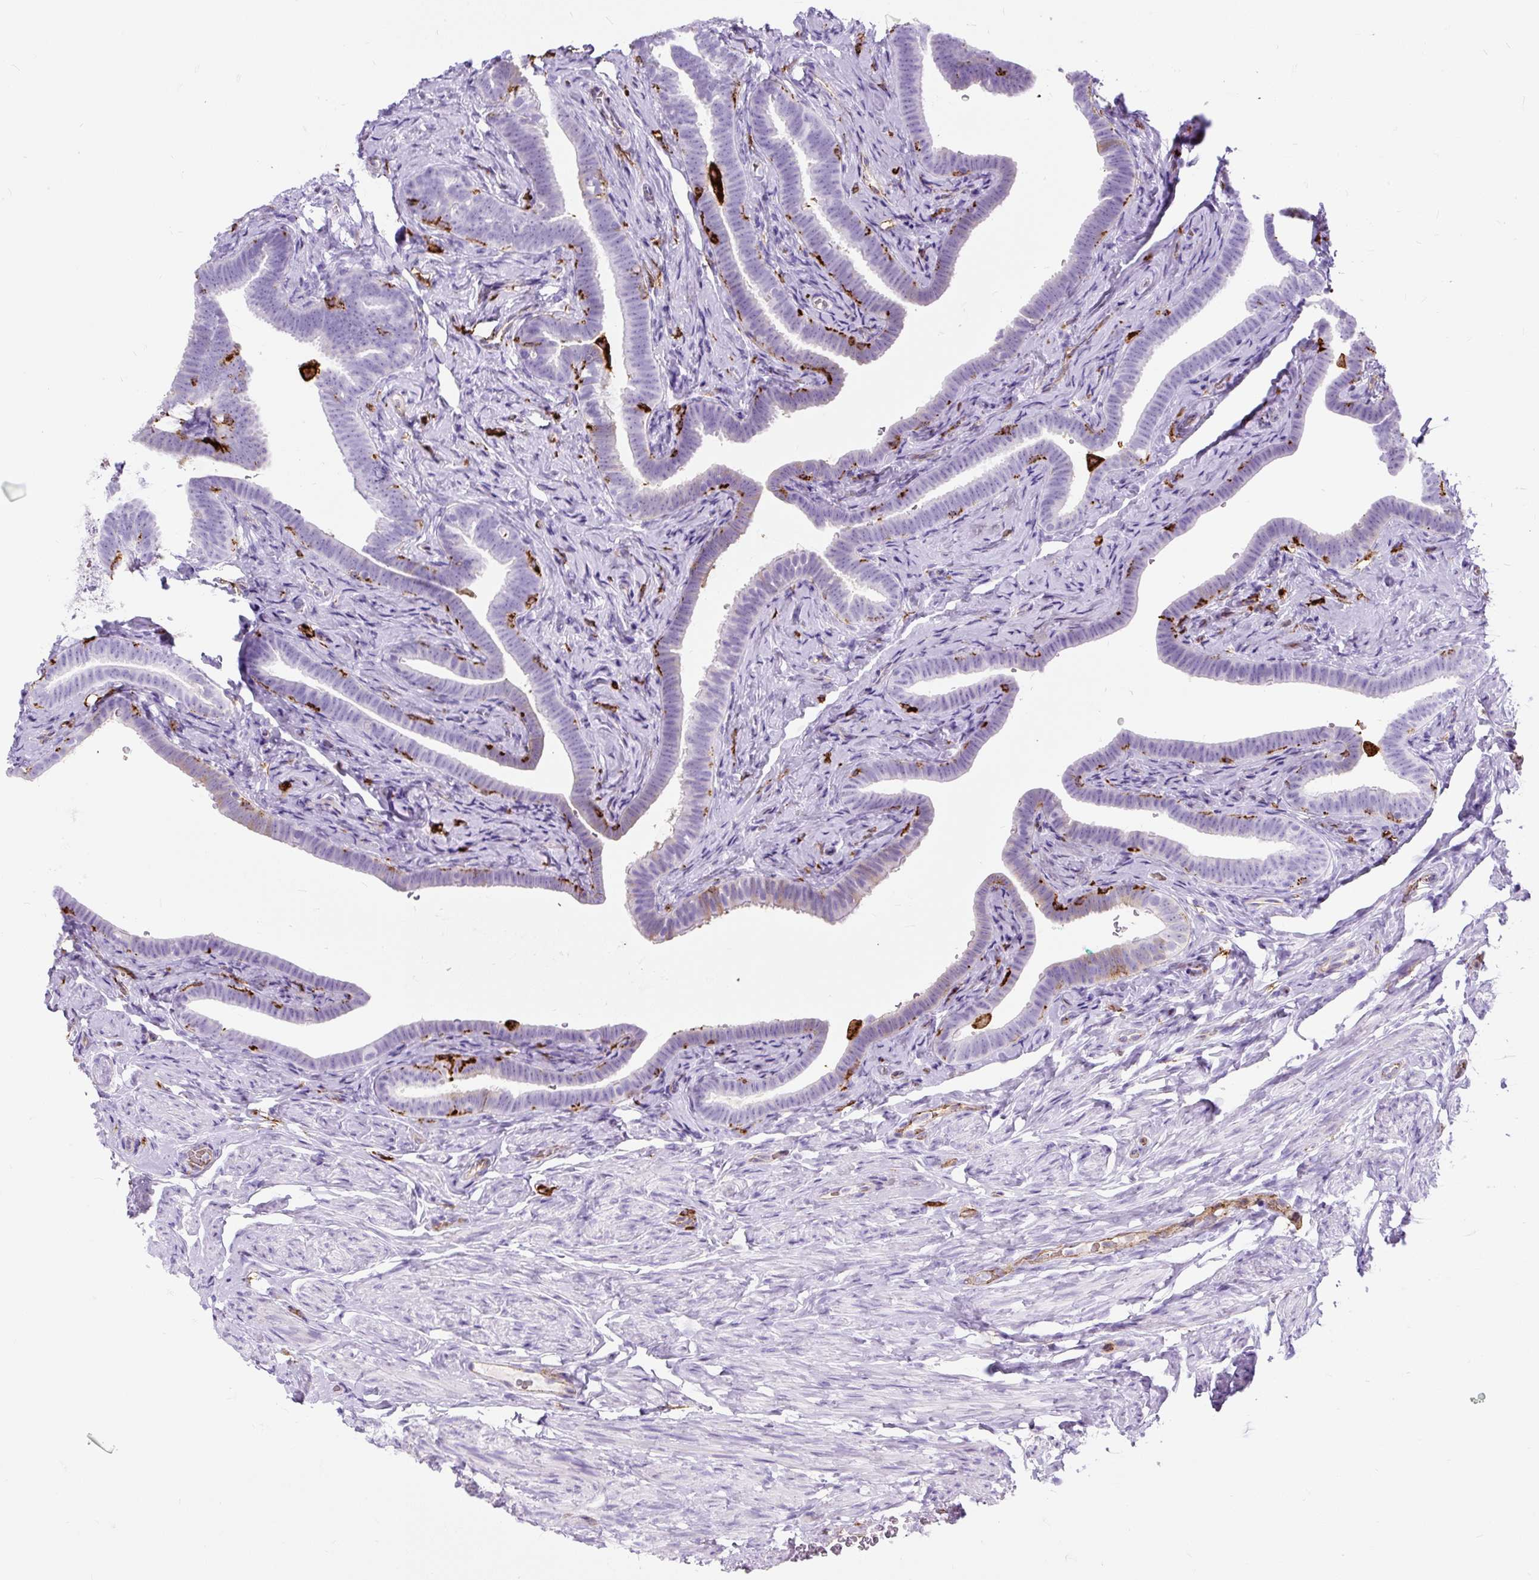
{"staining": {"intensity": "moderate", "quantity": "<25%", "location": "cytoplasmic/membranous"}, "tissue": "fallopian tube", "cell_type": "Glandular cells", "image_type": "normal", "snomed": [{"axis": "morphology", "description": "Normal tissue, NOS"}, {"axis": "topography", "description": "Fallopian tube"}], "caption": "The photomicrograph exhibits immunohistochemical staining of benign fallopian tube. There is moderate cytoplasmic/membranous positivity is appreciated in about <25% of glandular cells.", "gene": "HLA", "patient": {"sex": "female", "age": 69}}